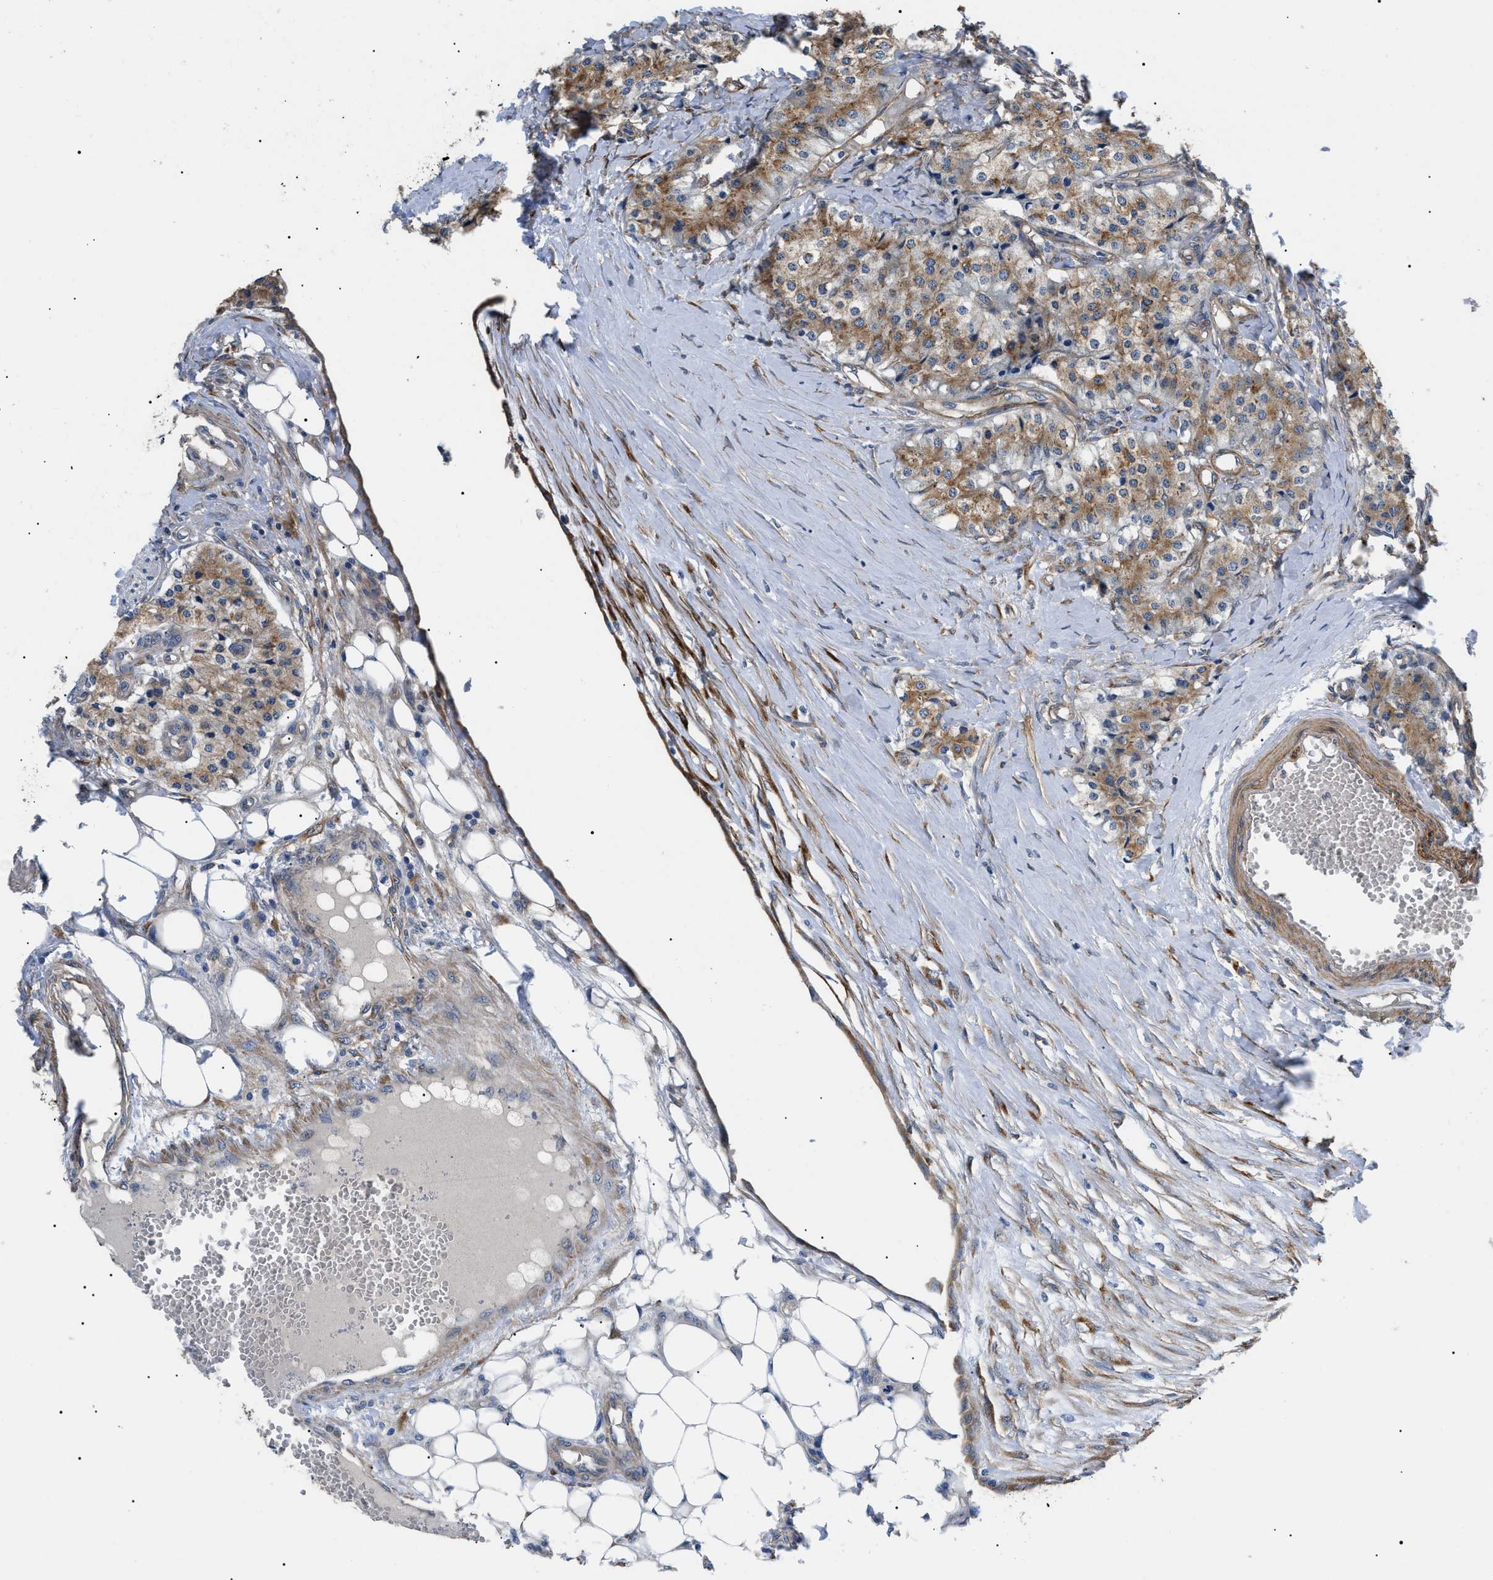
{"staining": {"intensity": "moderate", "quantity": ">75%", "location": "cytoplasmic/membranous"}, "tissue": "carcinoid", "cell_type": "Tumor cells", "image_type": "cancer", "snomed": [{"axis": "morphology", "description": "Carcinoid, malignant, NOS"}, {"axis": "topography", "description": "Colon"}], "caption": "DAB (3,3'-diaminobenzidine) immunohistochemical staining of human malignant carcinoid demonstrates moderate cytoplasmic/membranous protein expression in approximately >75% of tumor cells. The staining was performed using DAB, with brown indicating positive protein expression. Nuclei are stained blue with hematoxylin.", "gene": "MYO10", "patient": {"sex": "female", "age": 52}}